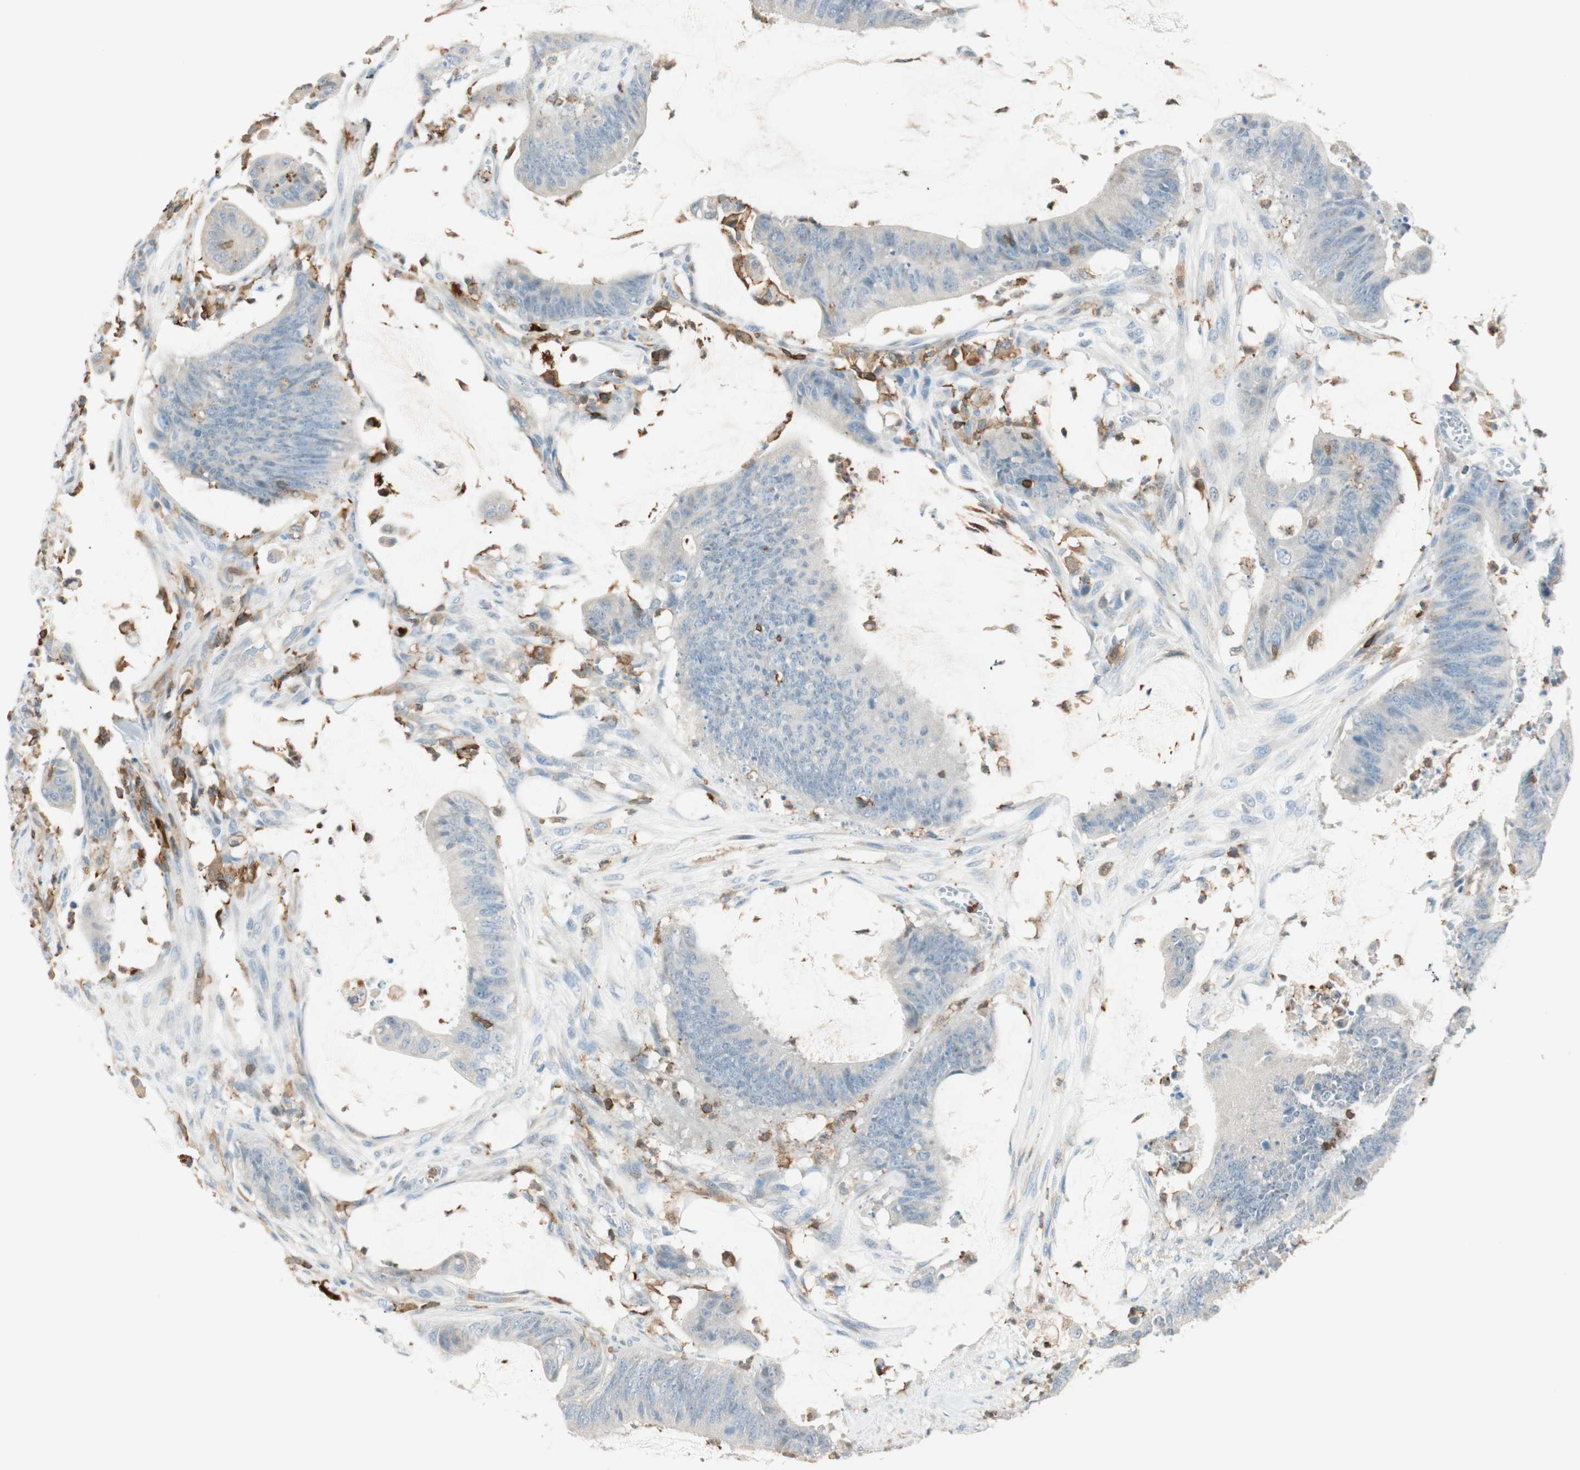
{"staining": {"intensity": "weak", "quantity": "25%-75%", "location": "cytoplasmic/membranous"}, "tissue": "colorectal cancer", "cell_type": "Tumor cells", "image_type": "cancer", "snomed": [{"axis": "morphology", "description": "Adenocarcinoma, NOS"}, {"axis": "topography", "description": "Rectum"}], "caption": "An image of colorectal cancer (adenocarcinoma) stained for a protein demonstrates weak cytoplasmic/membranous brown staining in tumor cells.", "gene": "HPGD", "patient": {"sex": "female", "age": 66}}